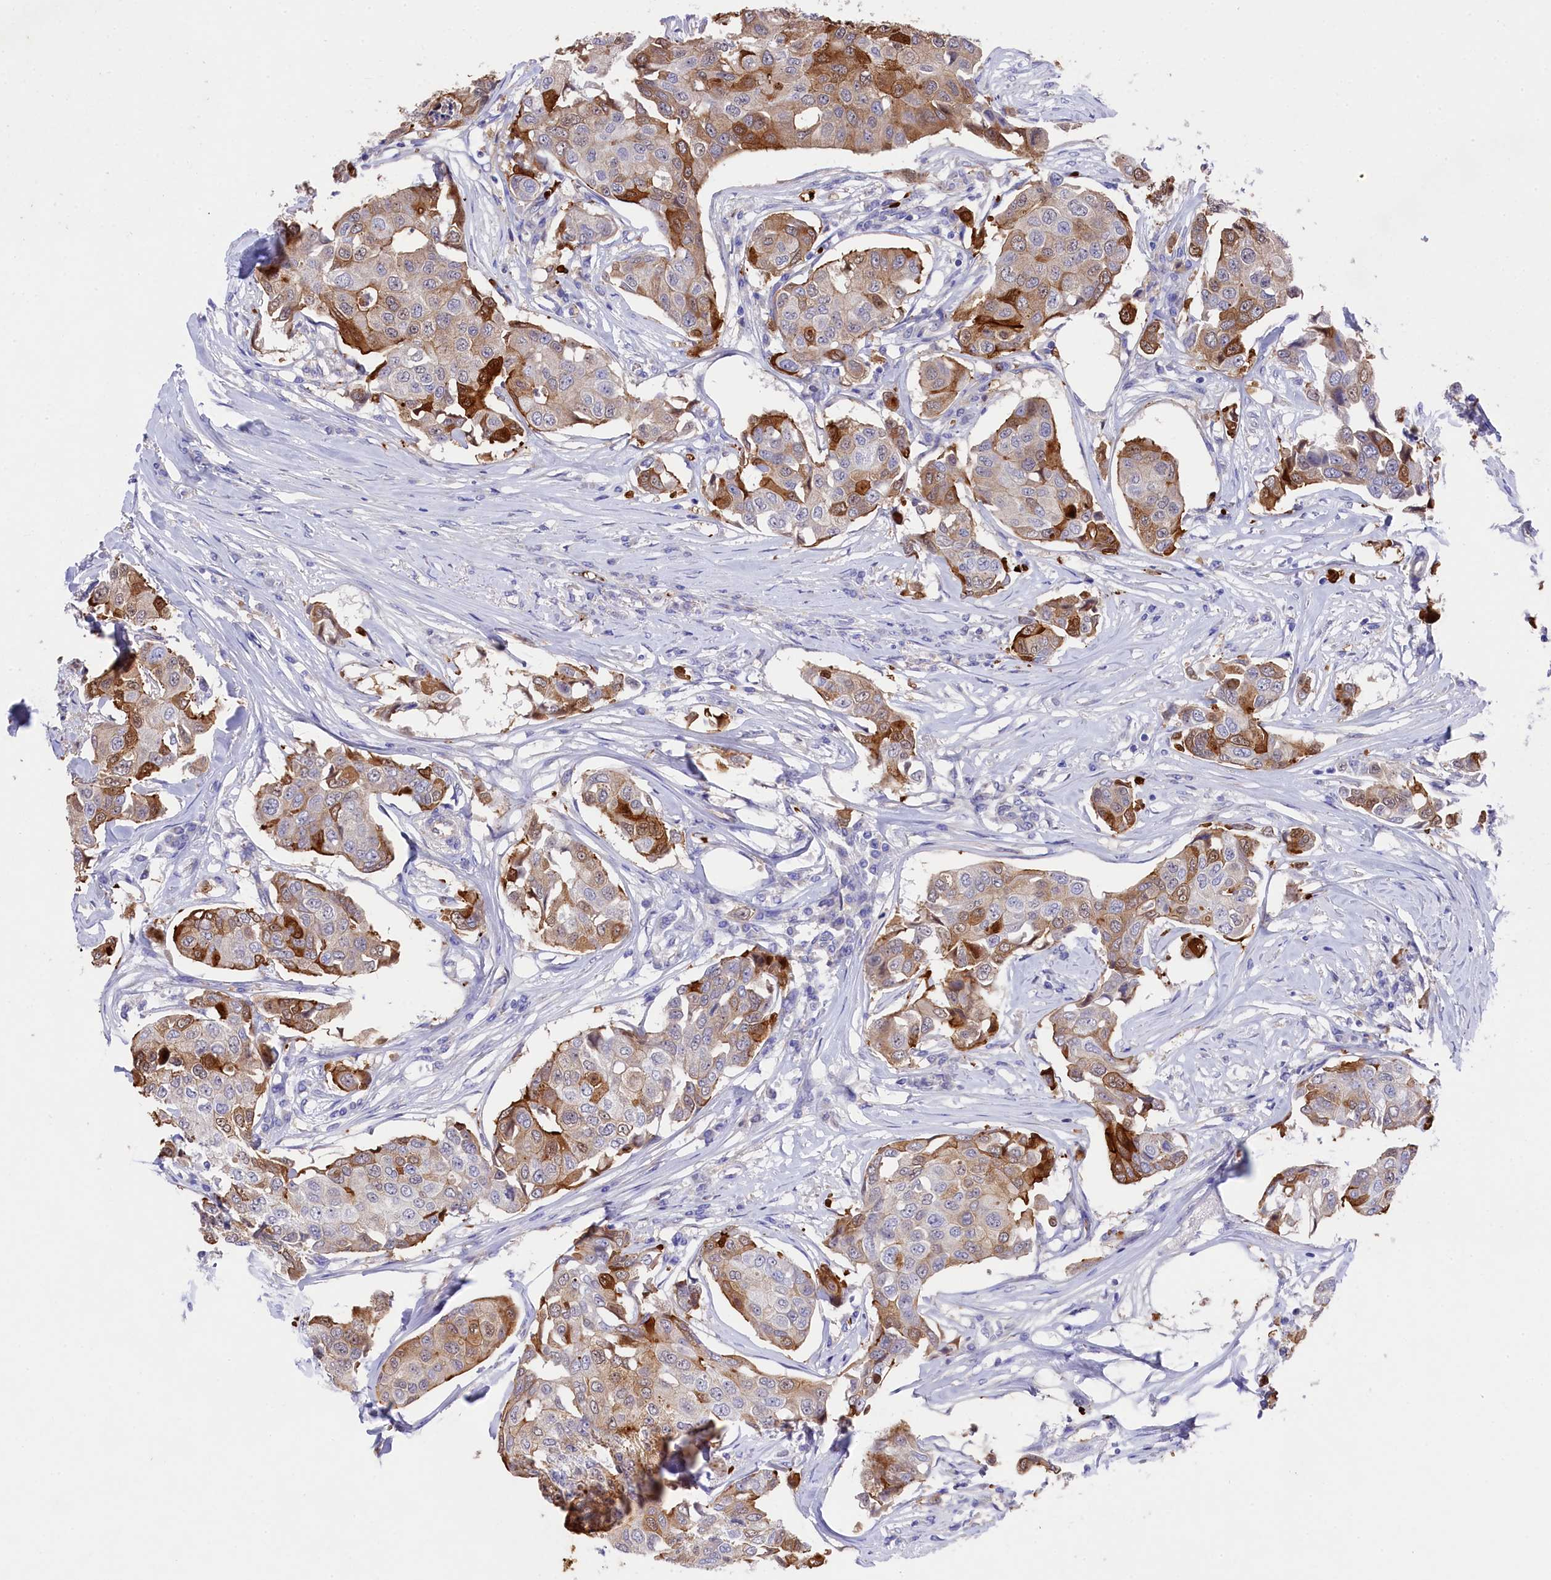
{"staining": {"intensity": "strong", "quantity": "<25%", "location": "cytoplasmic/membranous,nuclear"}, "tissue": "breast cancer", "cell_type": "Tumor cells", "image_type": "cancer", "snomed": [{"axis": "morphology", "description": "Duct carcinoma"}, {"axis": "topography", "description": "Breast"}], "caption": "Strong cytoplasmic/membranous and nuclear expression is seen in approximately <25% of tumor cells in breast cancer.", "gene": "LHFPL4", "patient": {"sex": "female", "age": 80}}